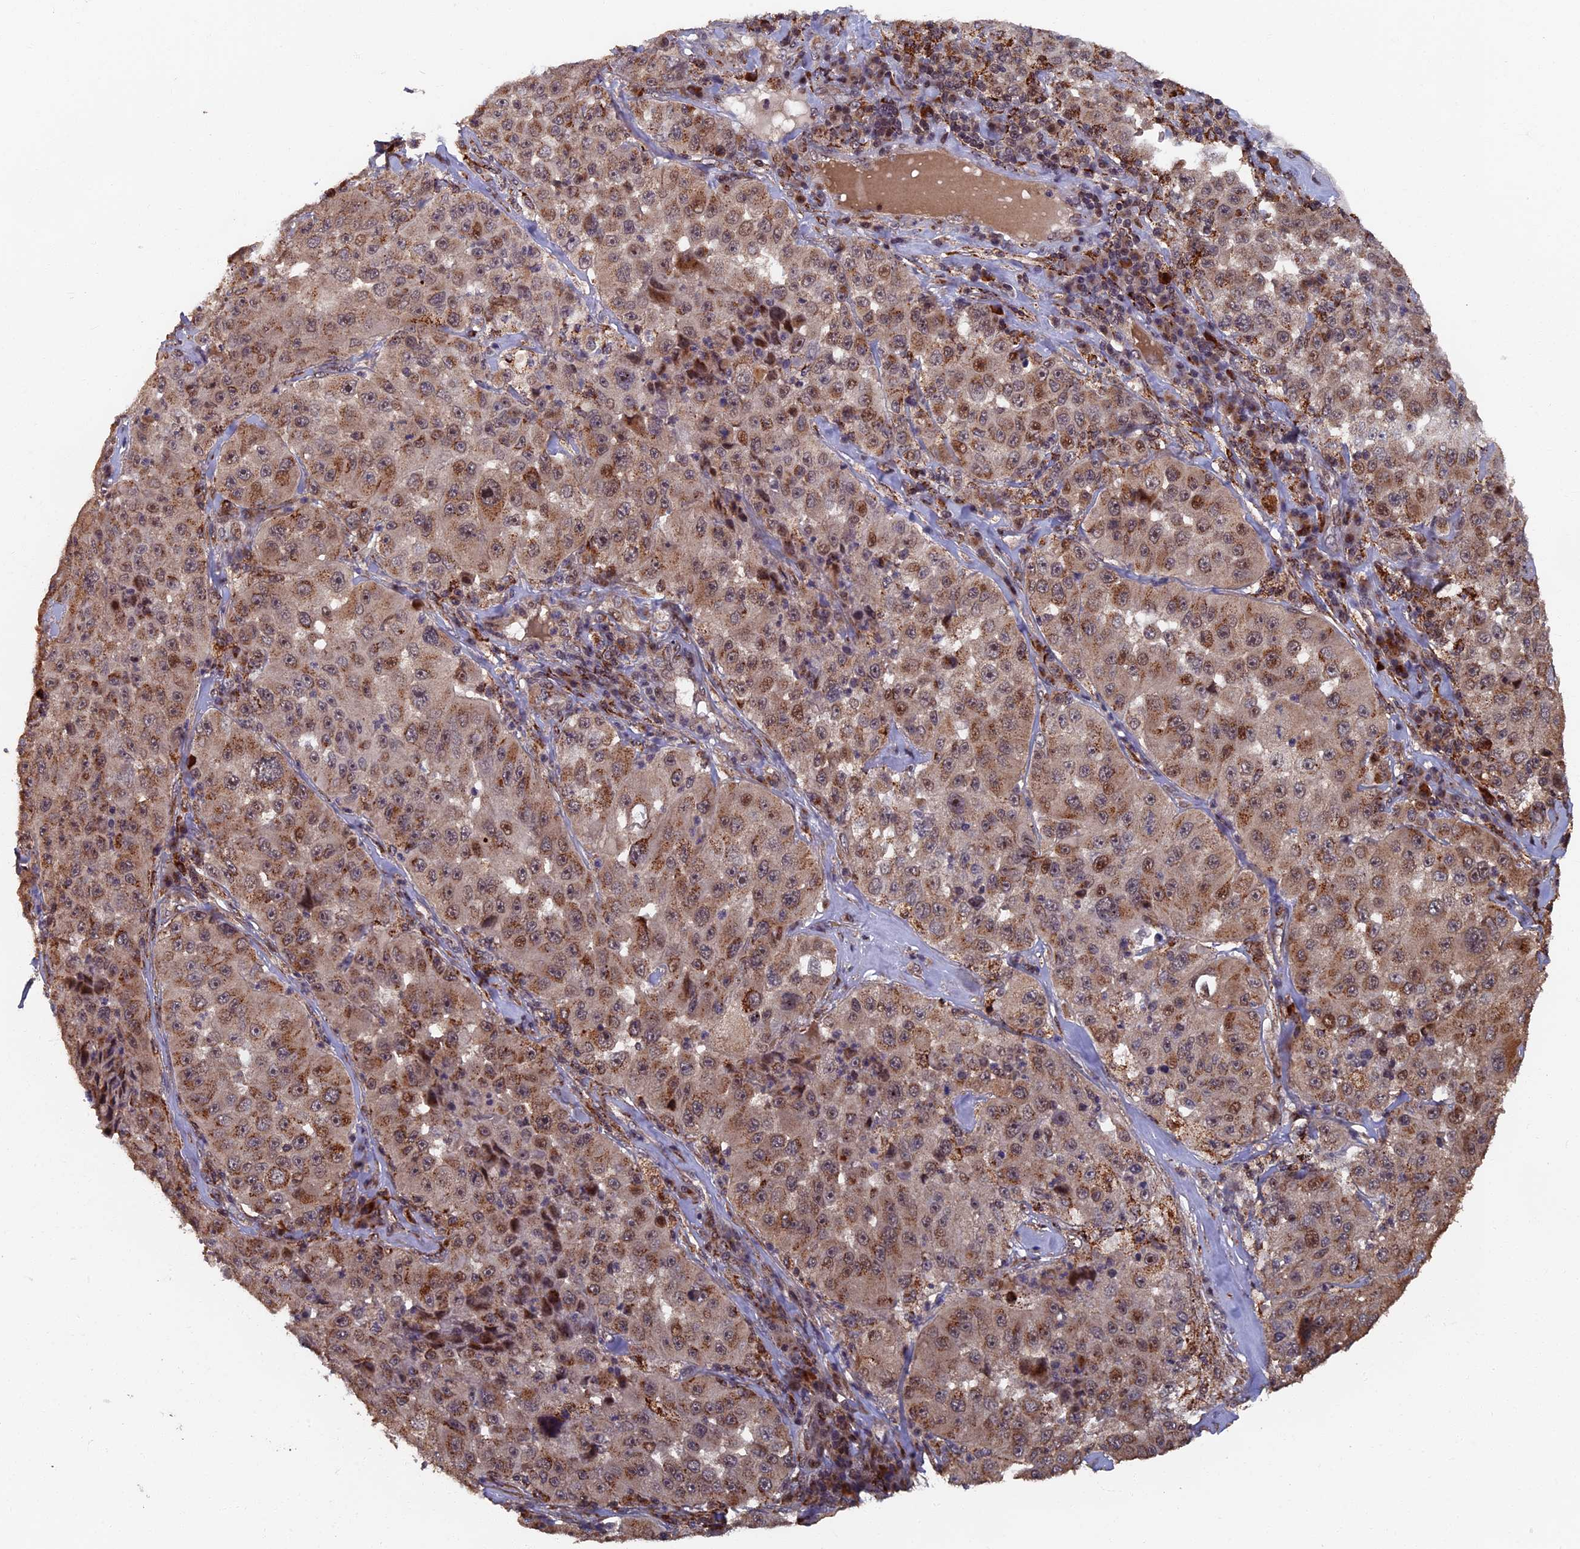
{"staining": {"intensity": "moderate", "quantity": ">75%", "location": "cytoplasmic/membranous,nuclear"}, "tissue": "melanoma", "cell_type": "Tumor cells", "image_type": "cancer", "snomed": [{"axis": "morphology", "description": "Malignant melanoma, Metastatic site"}, {"axis": "topography", "description": "Lymph node"}], "caption": "Moderate cytoplasmic/membranous and nuclear positivity for a protein is identified in approximately >75% of tumor cells of malignant melanoma (metastatic site) using IHC.", "gene": "RASGRF1", "patient": {"sex": "male", "age": 62}}